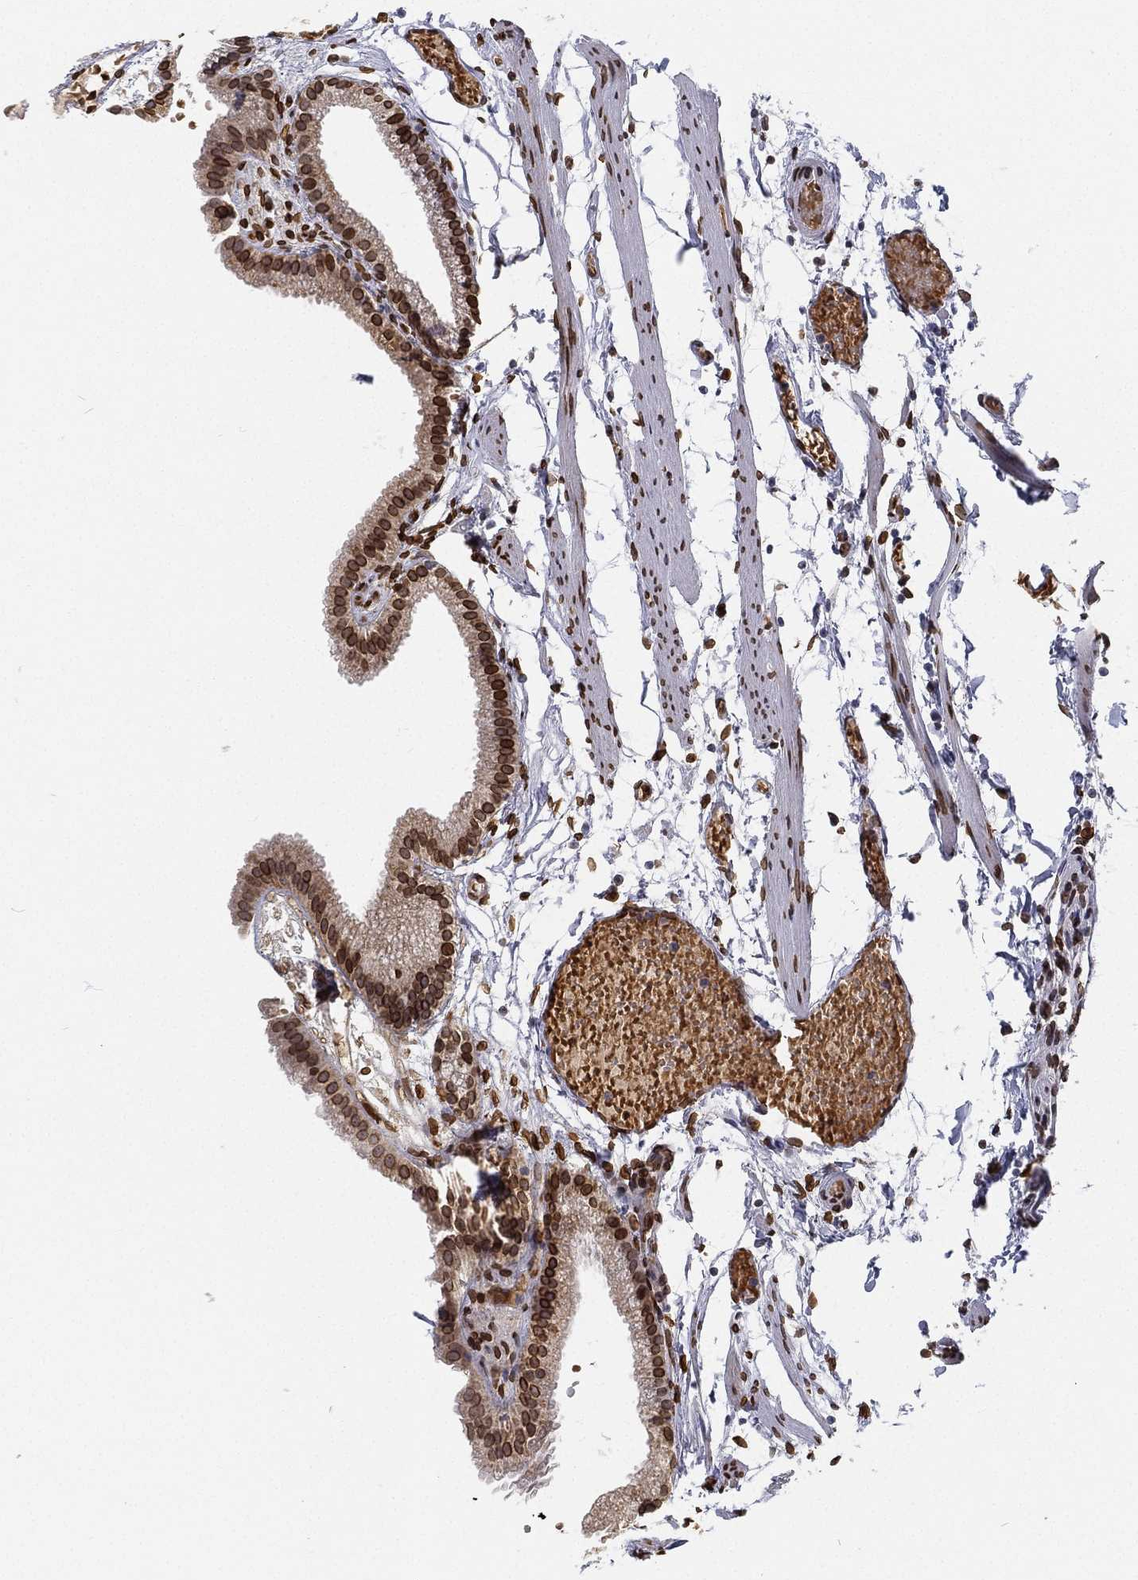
{"staining": {"intensity": "strong", "quantity": ">75%", "location": "cytoplasmic/membranous,nuclear"}, "tissue": "gallbladder", "cell_type": "Glandular cells", "image_type": "normal", "snomed": [{"axis": "morphology", "description": "Normal tissue, NOS"}, {"axis": "topography", "description": "Gallbladder"}], "caption": "IHC of benign human gallbladder demonstrates high levels of strong cytoplasmic/membranous,nuclear expression in approximately >75% of glandular cells.", "gene": "PALB2", "patient": {"sex": "female", "age": 45}}